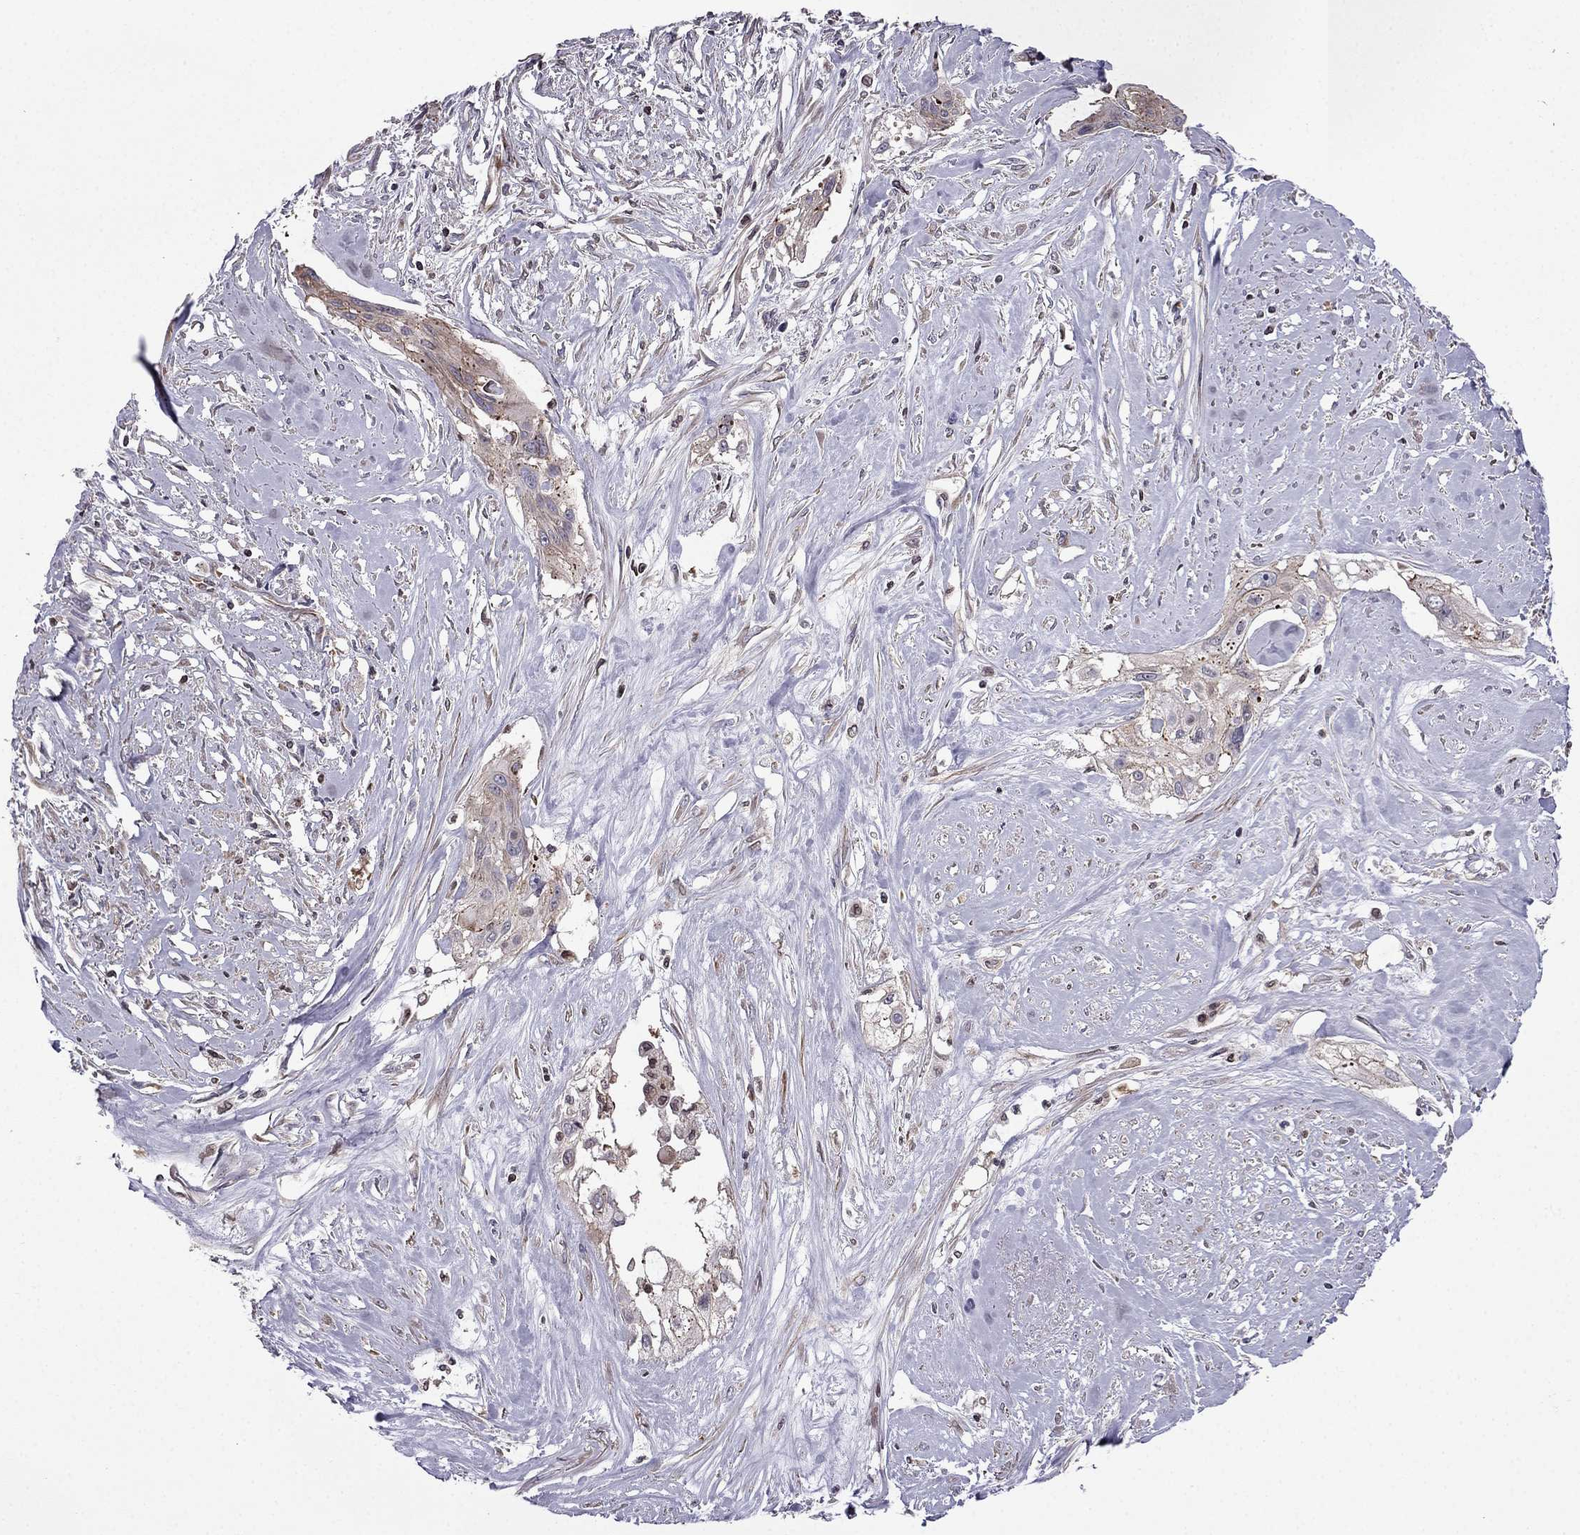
{"staining": {"intensity": "weak", "quantity": ">75%", "location": "cytoplasmic/membranous"}, "tissue": "cervical cancer", "cell_type": "Tumor cells", "image_type": "cancer", "snomed": [{"axis": "morphology", "description": "Squamous cell carcinoma, NOS"}, {"axis": "topography", "description": "Cervix"}], "caption": "Brown immunohistochemical staining in cervical squamous cell carcinoma exhibits weak cytoplasmic/membranous expression in approximately >75% of tumor cells.", "gene": "CDC42BPA", "patient": {"sex": "female", "age": 49}}